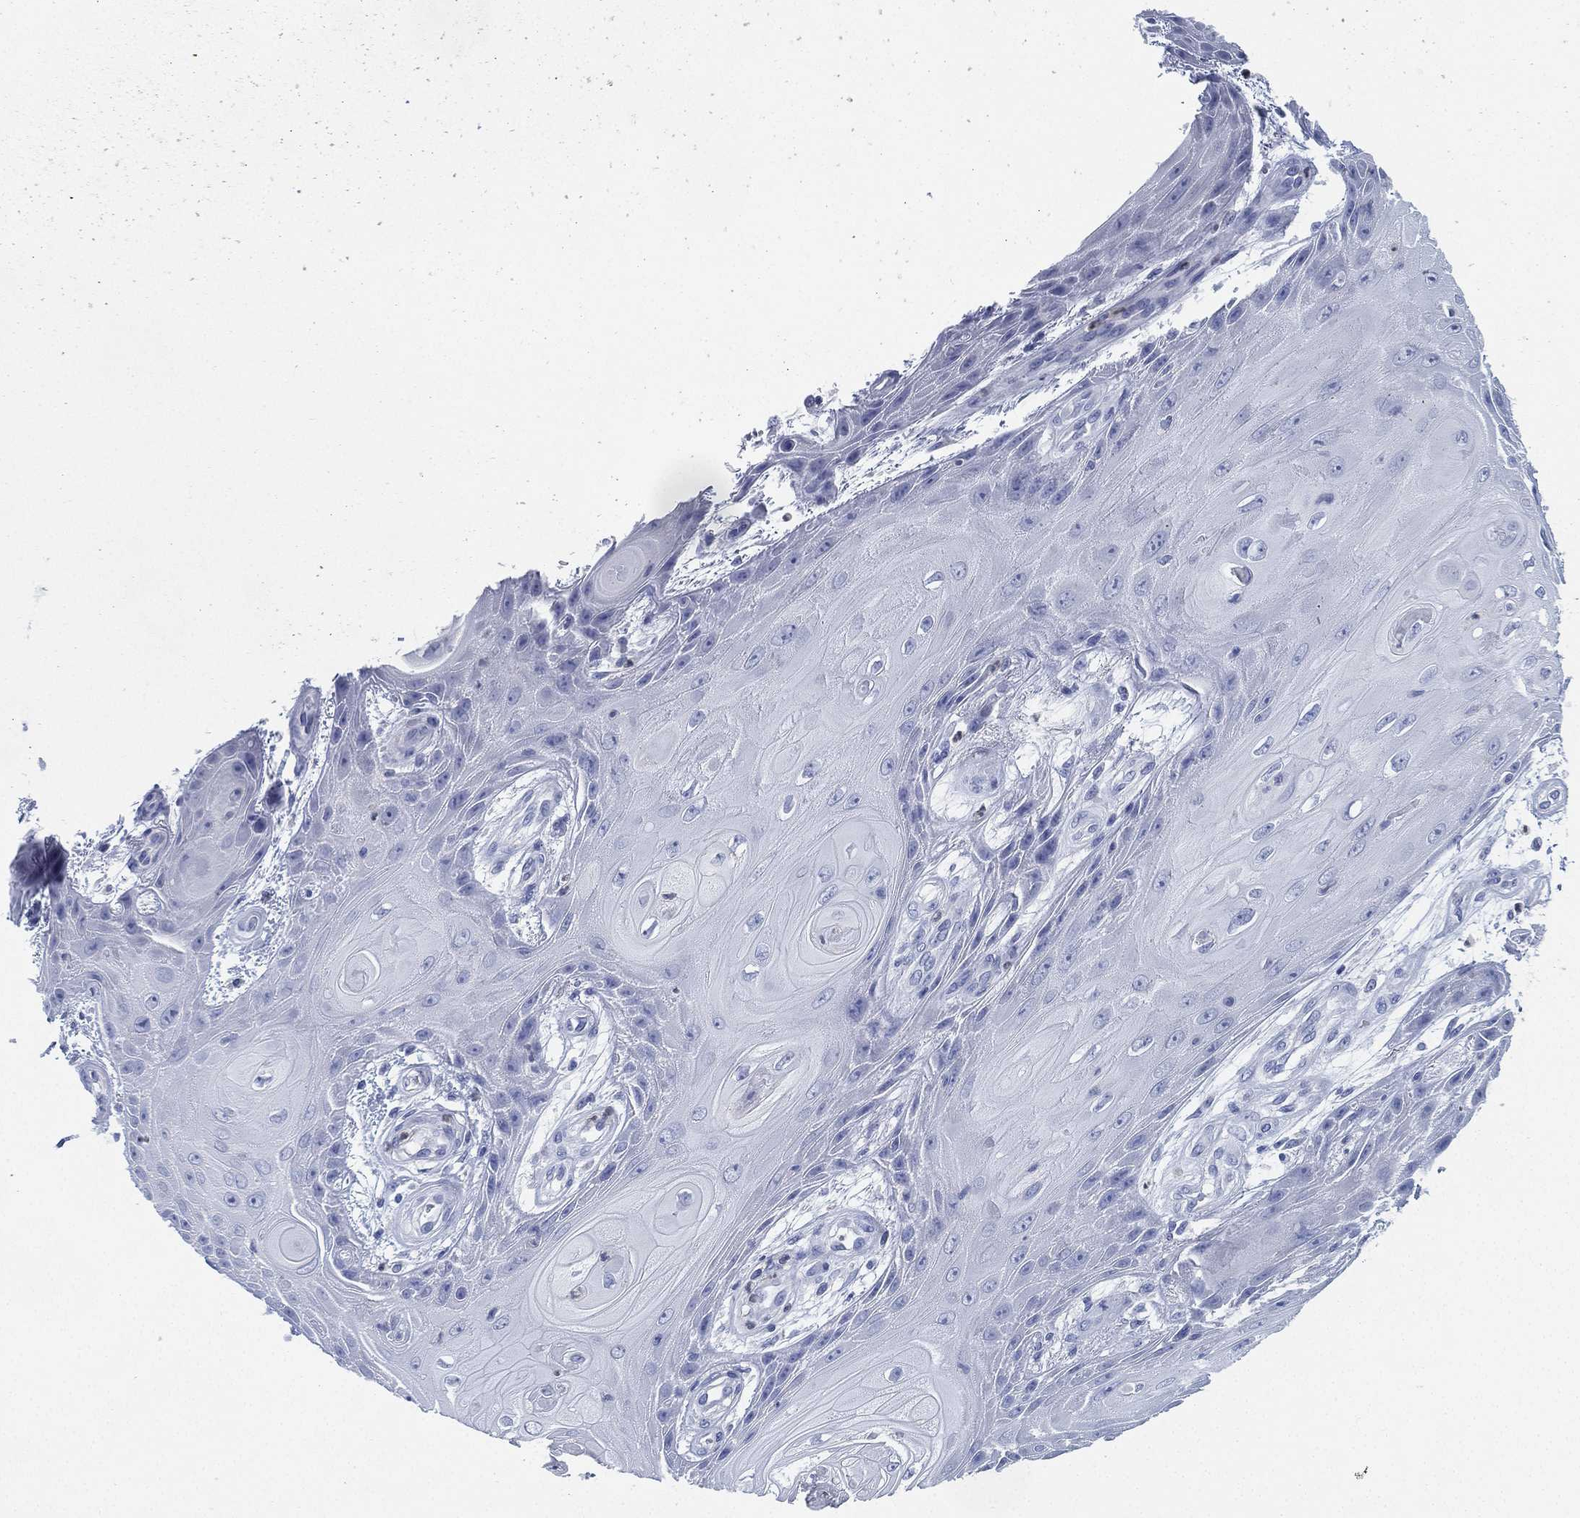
{"staining": {"intensity": "negative", "quantity": "none", "location": "none"}, "tissue": "skin cancer", "cell_type": "Tumor cells", "image_type": "cancer", "snomed": [{"axis": "morphology", "description": "Squamous cell carcinoma, NOS"}, {"axis": "topography", "description": "Skin"}], "caption": "Squamous cell carcinoma (skin) was stained to show a protein in brown. There is no significant staining in tumor cells. (Brightfield microscopy of DAB IHC at high magnification).", "gene": "DEFB121", "patient": {"sex": "male", "age": 62}}